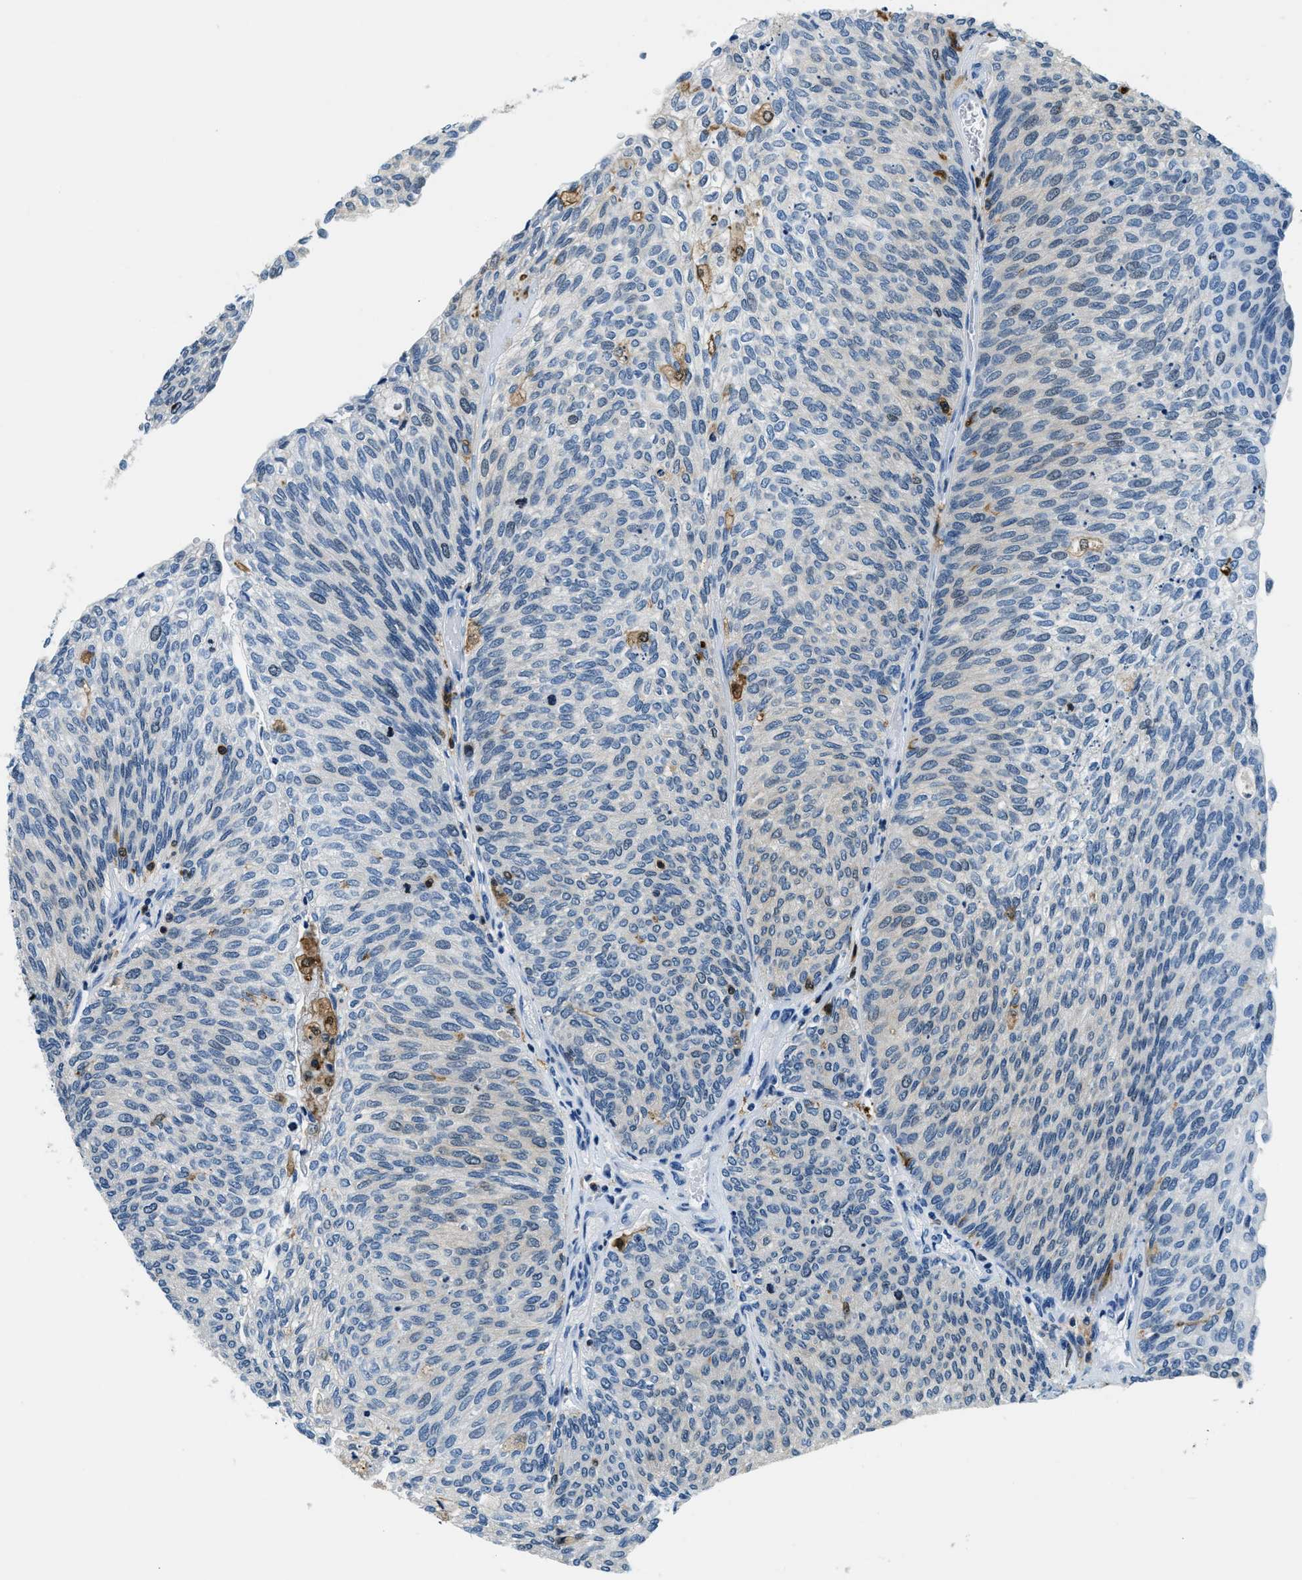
{"staining": {"intensity": "negative", "quantity": "none", "location": "none"}, "tissue": "urothelial cancer", "cell_type": "Tumor cells", "image_type": "cancer", "snomed": [{"axis": "morphology", "description": "Urothelial carcinoma, Low grade"}, {"axis": "topography", "description": "Urinary bladder"}], "caption": "DAB immunohistochemical staining of urothelial cancer demonstrates no significant positivity in tumor cells.", "gene": "CAPG", "patient": {"sex": "female", "age": 79}}